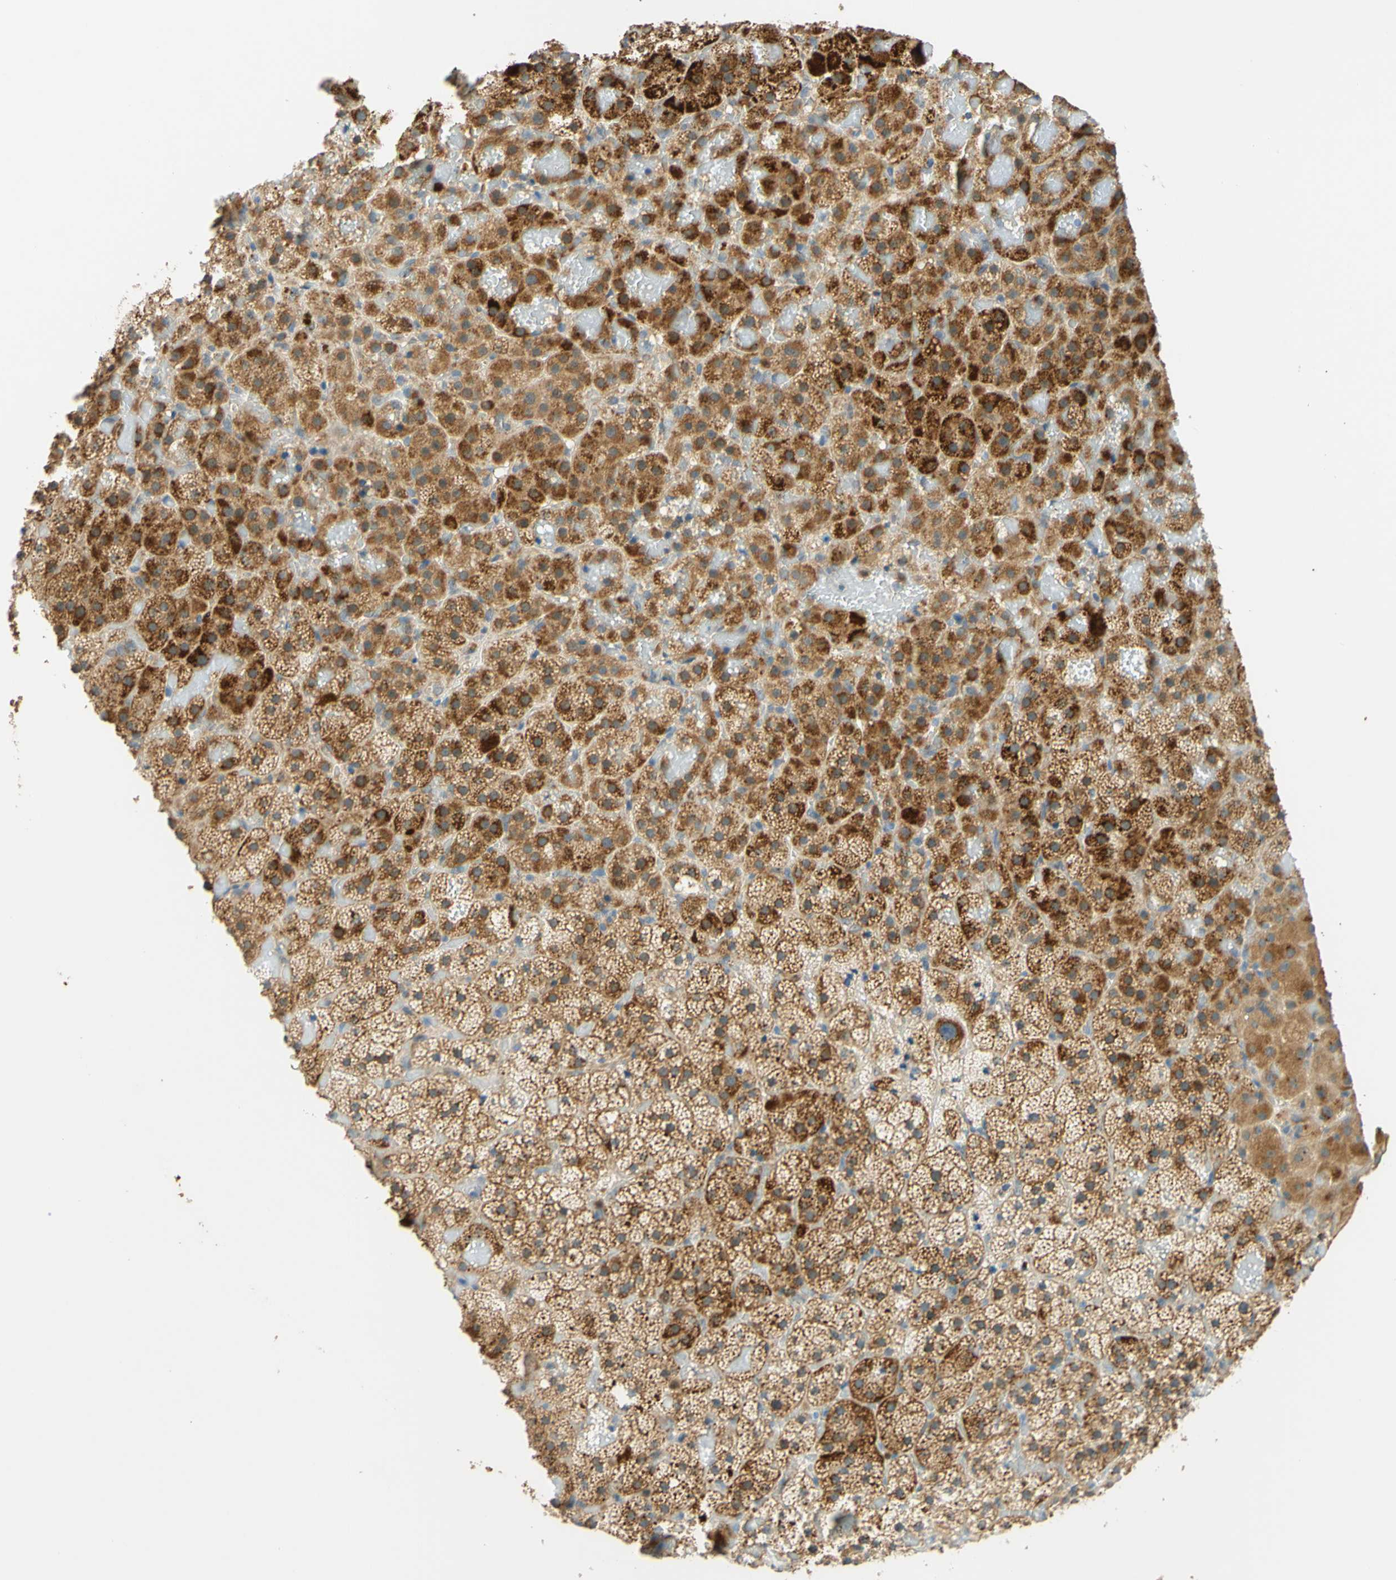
{"staining": {"intensity": "strong", "quantity": ">75%", "location": "cytoplasmic/membranous"}, "tissue": "adrenal gland", "cell_type": "Glandular cells", "image_type": "normal", "snomed": [{"axis": "morphology", "description": "Normal tissue, NOS"}, {"axis": "topography", "description": "Adrenal gland"}], "caption": "Normal adrenal gland exhibits strong cytoplasmic/membranous staining in approximately >75% of glandular cells, visualized by immunohistochemistry. (DAB (3,3'-diaminobenzidine) IHC, brown staining for protein, blue staining for nuclei).", "gene": "ENTREP2", "patient": {"sex": "female", "age": 59}}